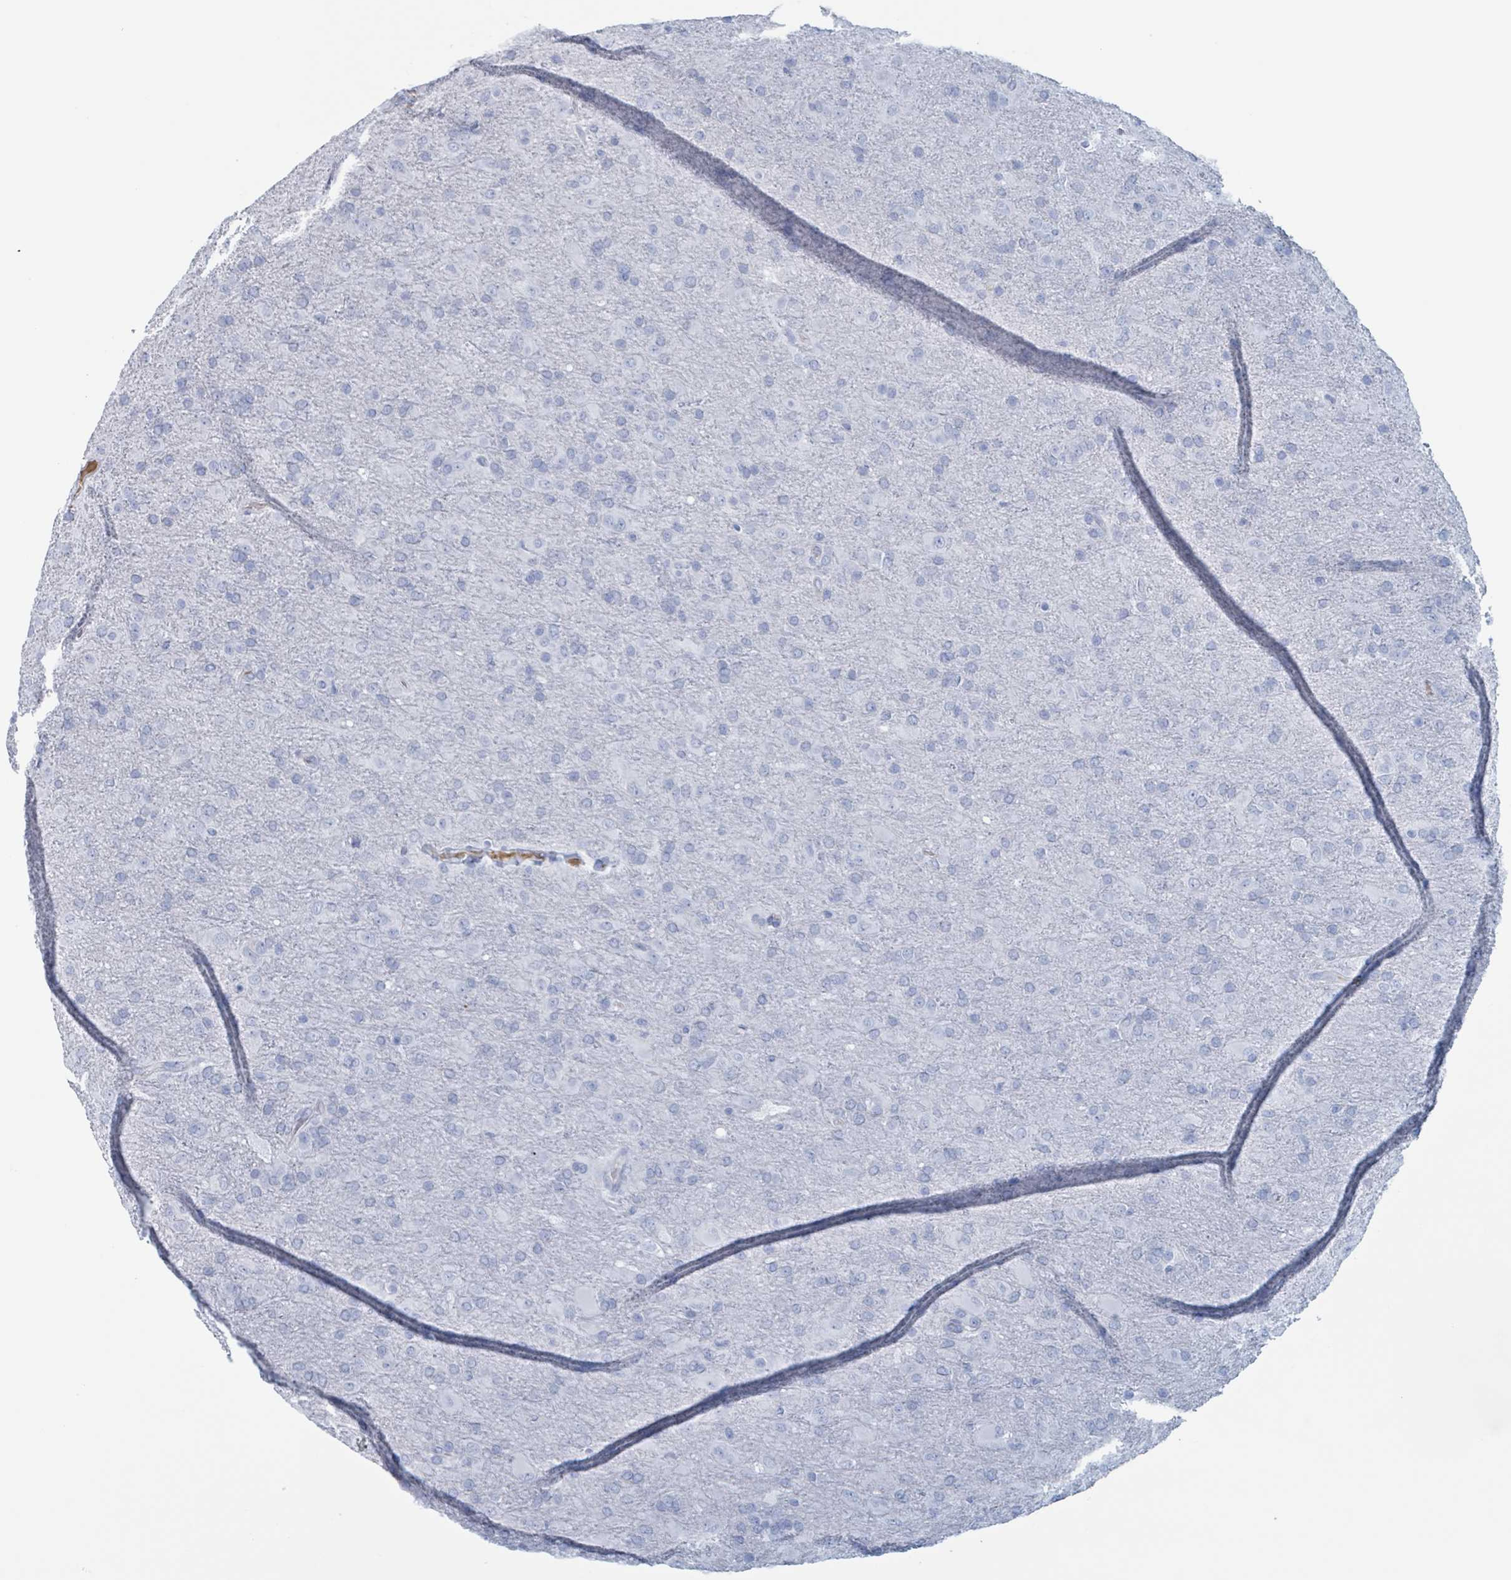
{"staining": {"intensity": "negative", "quantity": "none", "location": "none"}, "tissue": "glioma", "cell_type": "Tumor cells", "image_type": "cancer", "snomed": [{"axis": "morphology", "description": "Glioma, malignant, Low grade"}, {"axis": "topography", "description": "Brain"}], "caption": "Immunohistochemistry image of human malignant glioma (low-grade) stained for a protein (brown), which displays no staining in tumor cells.", "gene": "KLK4", "patient": {"sex": "male", "age": 65}}